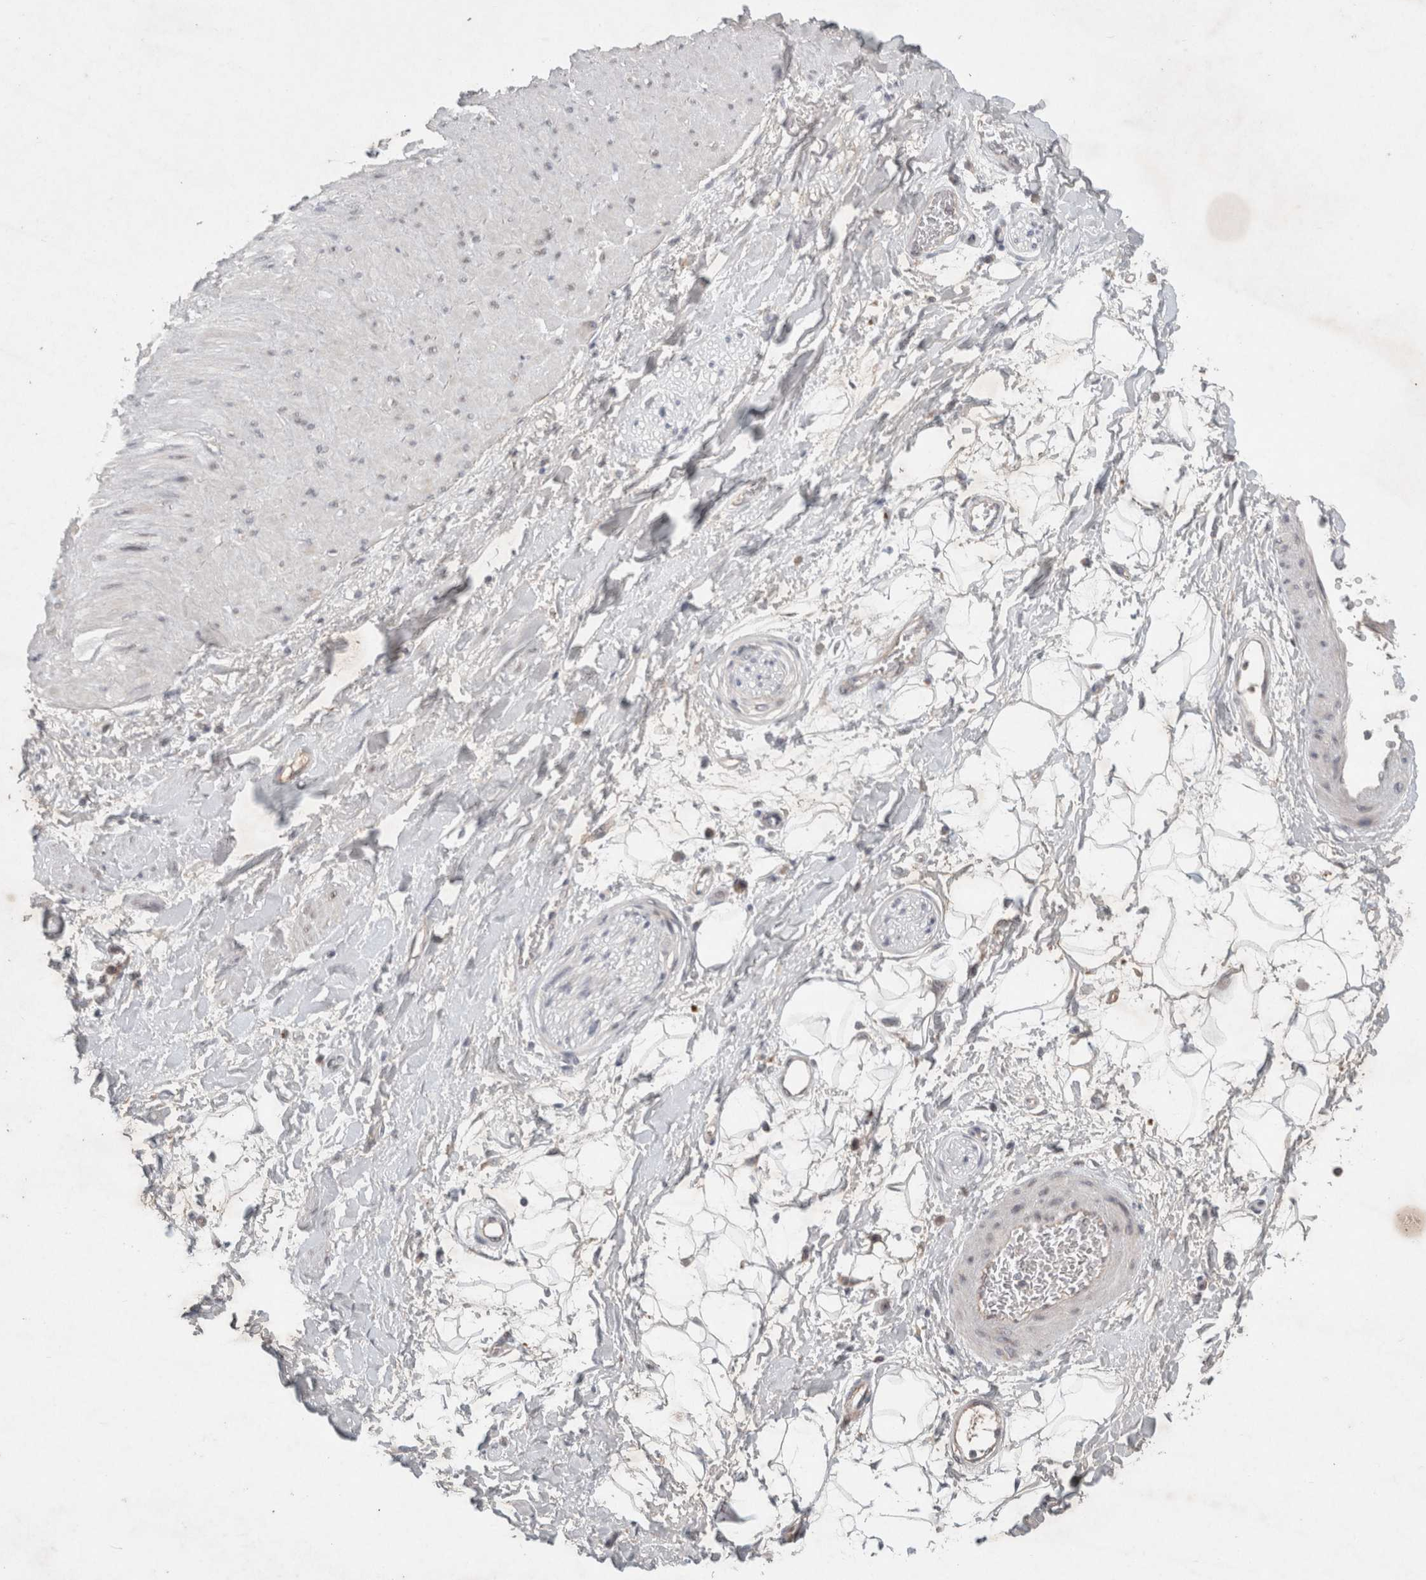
{"staining": {"intensity": "negative", "quantity": "none", "location": "none"}, "tissue": "adipose tissue", "cell_type": "Adipocytes", "image_type": "normal", "snomed": [{"axis": "morphology", "description": "Normal tissue, NOS"}, {"axis": "topography", "description": "Soft tissue"}], "caption": "Immunohistochemistry (IHC) micrograph of normal adipose tissue stained for a protein (brown), which shows no expression in adipocytes. (DAB immunohistochemistry, high magnification).", "gene": "RASAL2", "patient": {"sex": "male", "age": 72}}